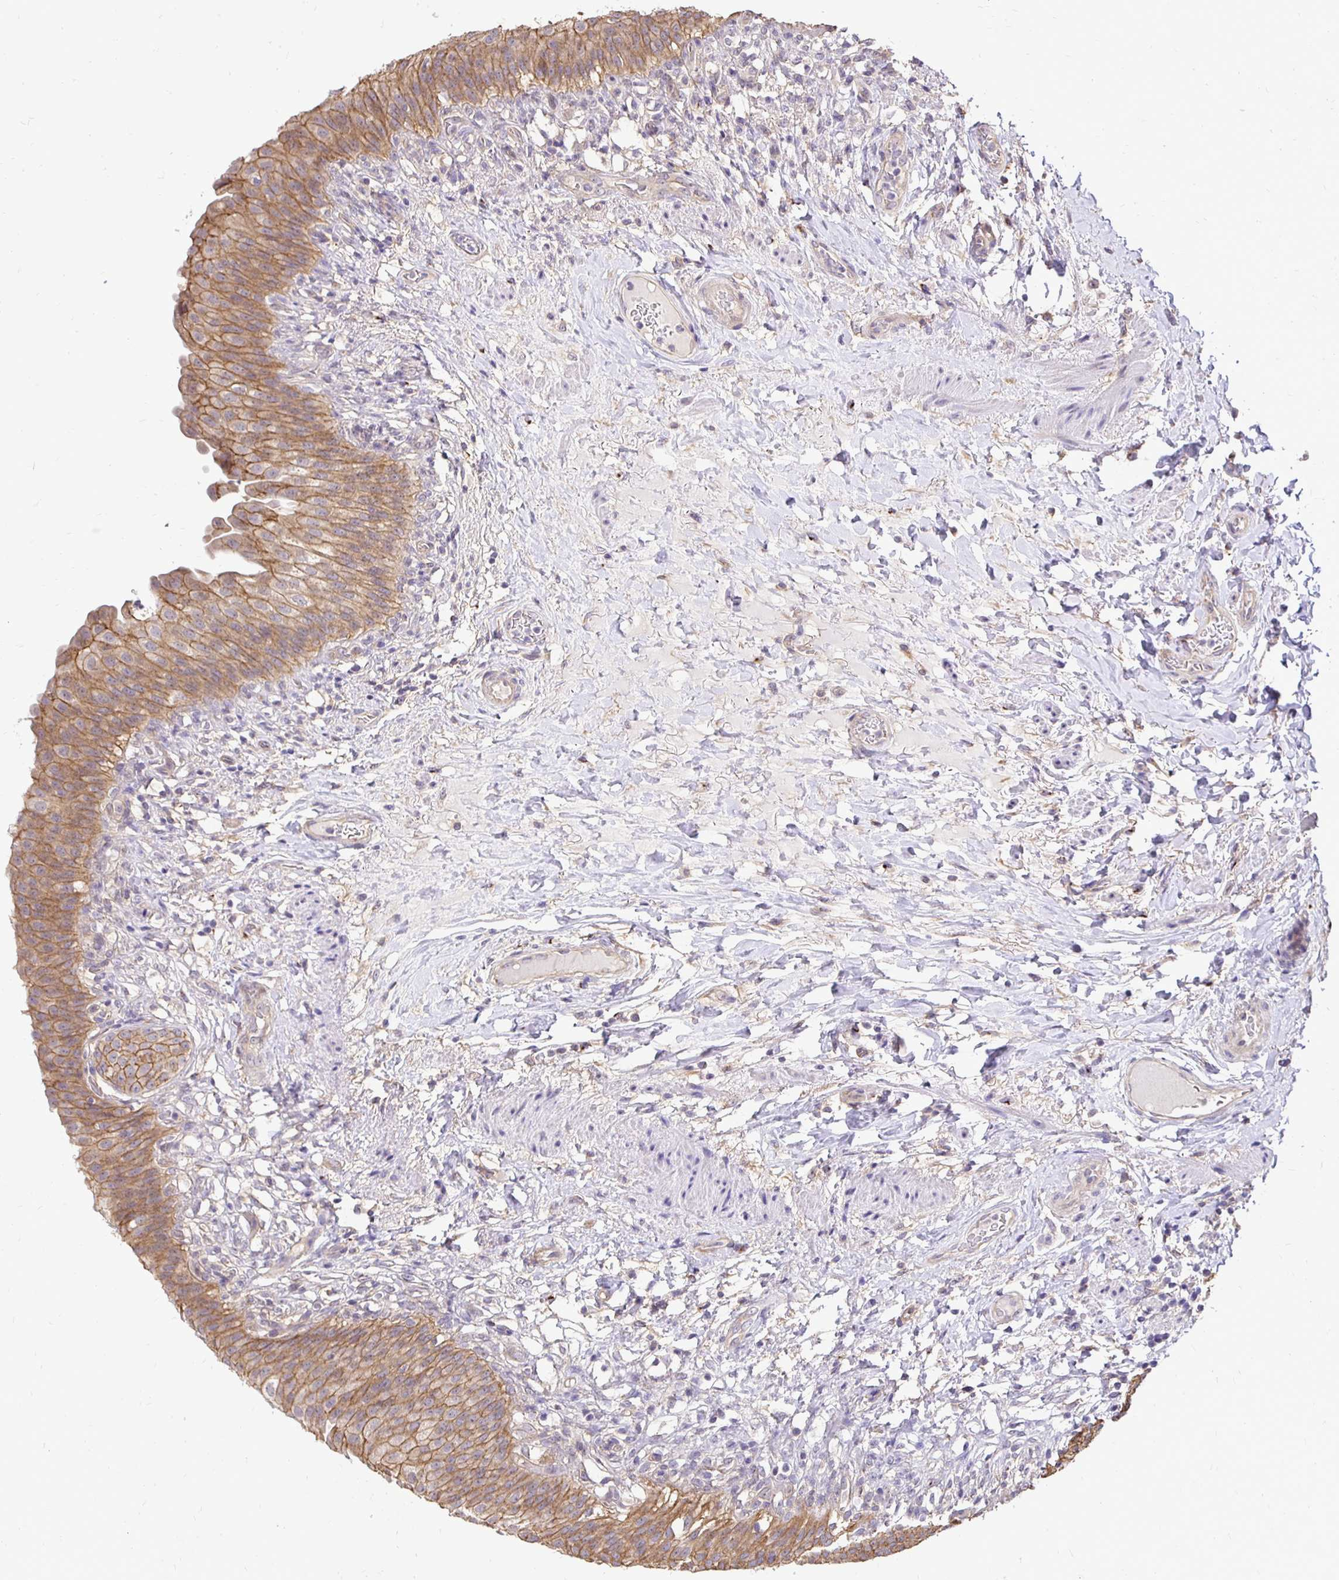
{"staining": {"intensity": "moderate", "quantity": ">75%", "location": "cytoplasmic/membranous"}, "tissue": "urinary bladder", "cell_type": "Urothelial cells", "image_type": "normal", "snomed": [{"axis": "morphology", "description": "Normal tissue, NOS"}, {"axis": "topography", "description": "Urinary bladder"}, {"axis": "topography", "description": "Peripheral nerve tissue"}], "caption": "A histopathology image showing moderate cytoplasmic/membranous expression in approximately >75% of urothelial cells in normal urinary bladder, as visualized by brown immunohistochemical staining.", "gene": "SLC9A1", "patient": {"sex": "female", "age": 60}}